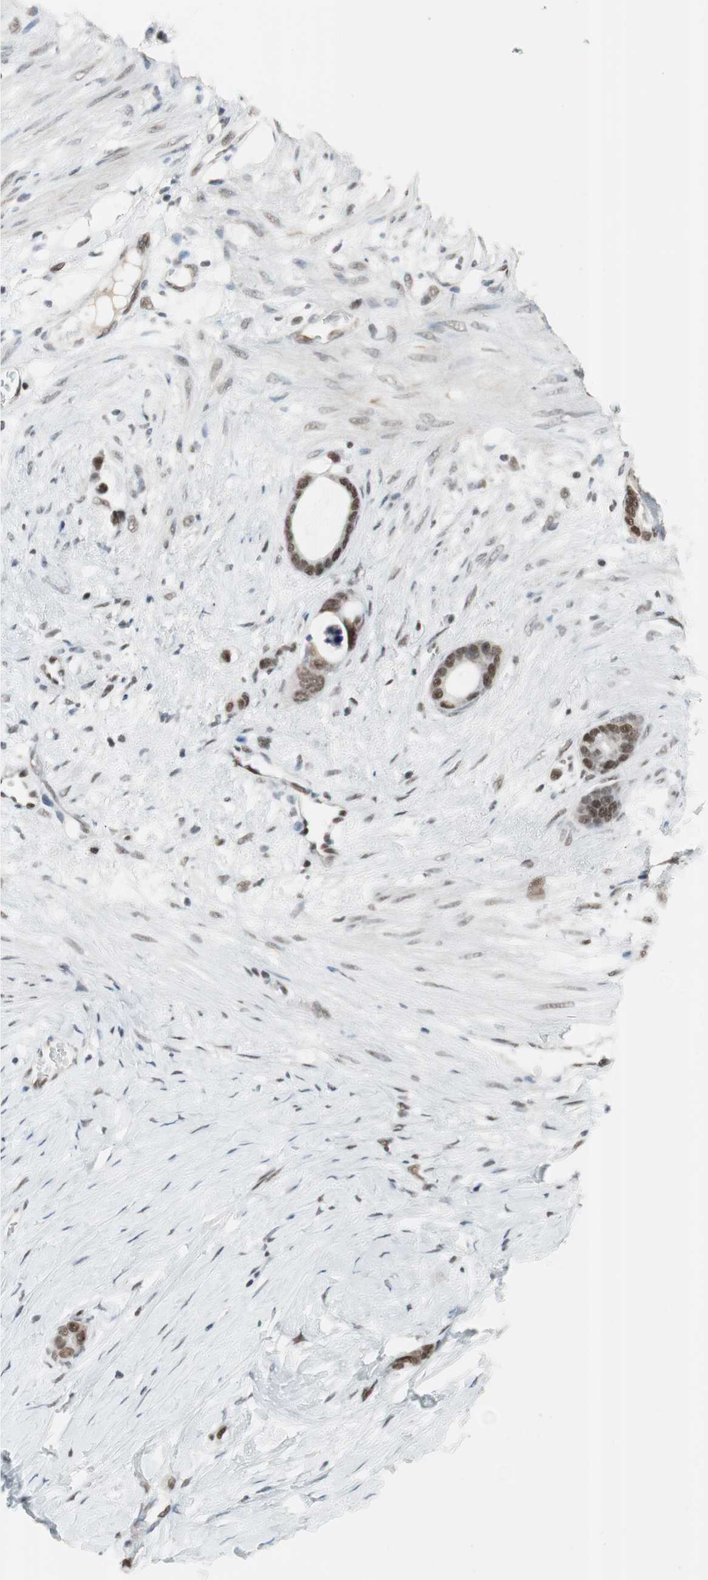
{"staining": {"intensity": "strong", "quantity": ">75%", "location": "nuclear"}, "tissue": "stomach cancer", "cell_type": "Tumor cells", "image_type": "cancer", "snomed": [{"axis": "morphology", "description": "Adenocarcinoma, NOS"}, {"axis": "topography", "description": "Stomach"}], "caption": "IHC (DAB (3,3'-diaminobenzidine)) staining of adenocarcinoma (stomach) demonstrates strong nuclear protein staining in approximately >75% of tumor cells.", "gene": "RTF1", "patient": {"sex": "female", "age": 75}}